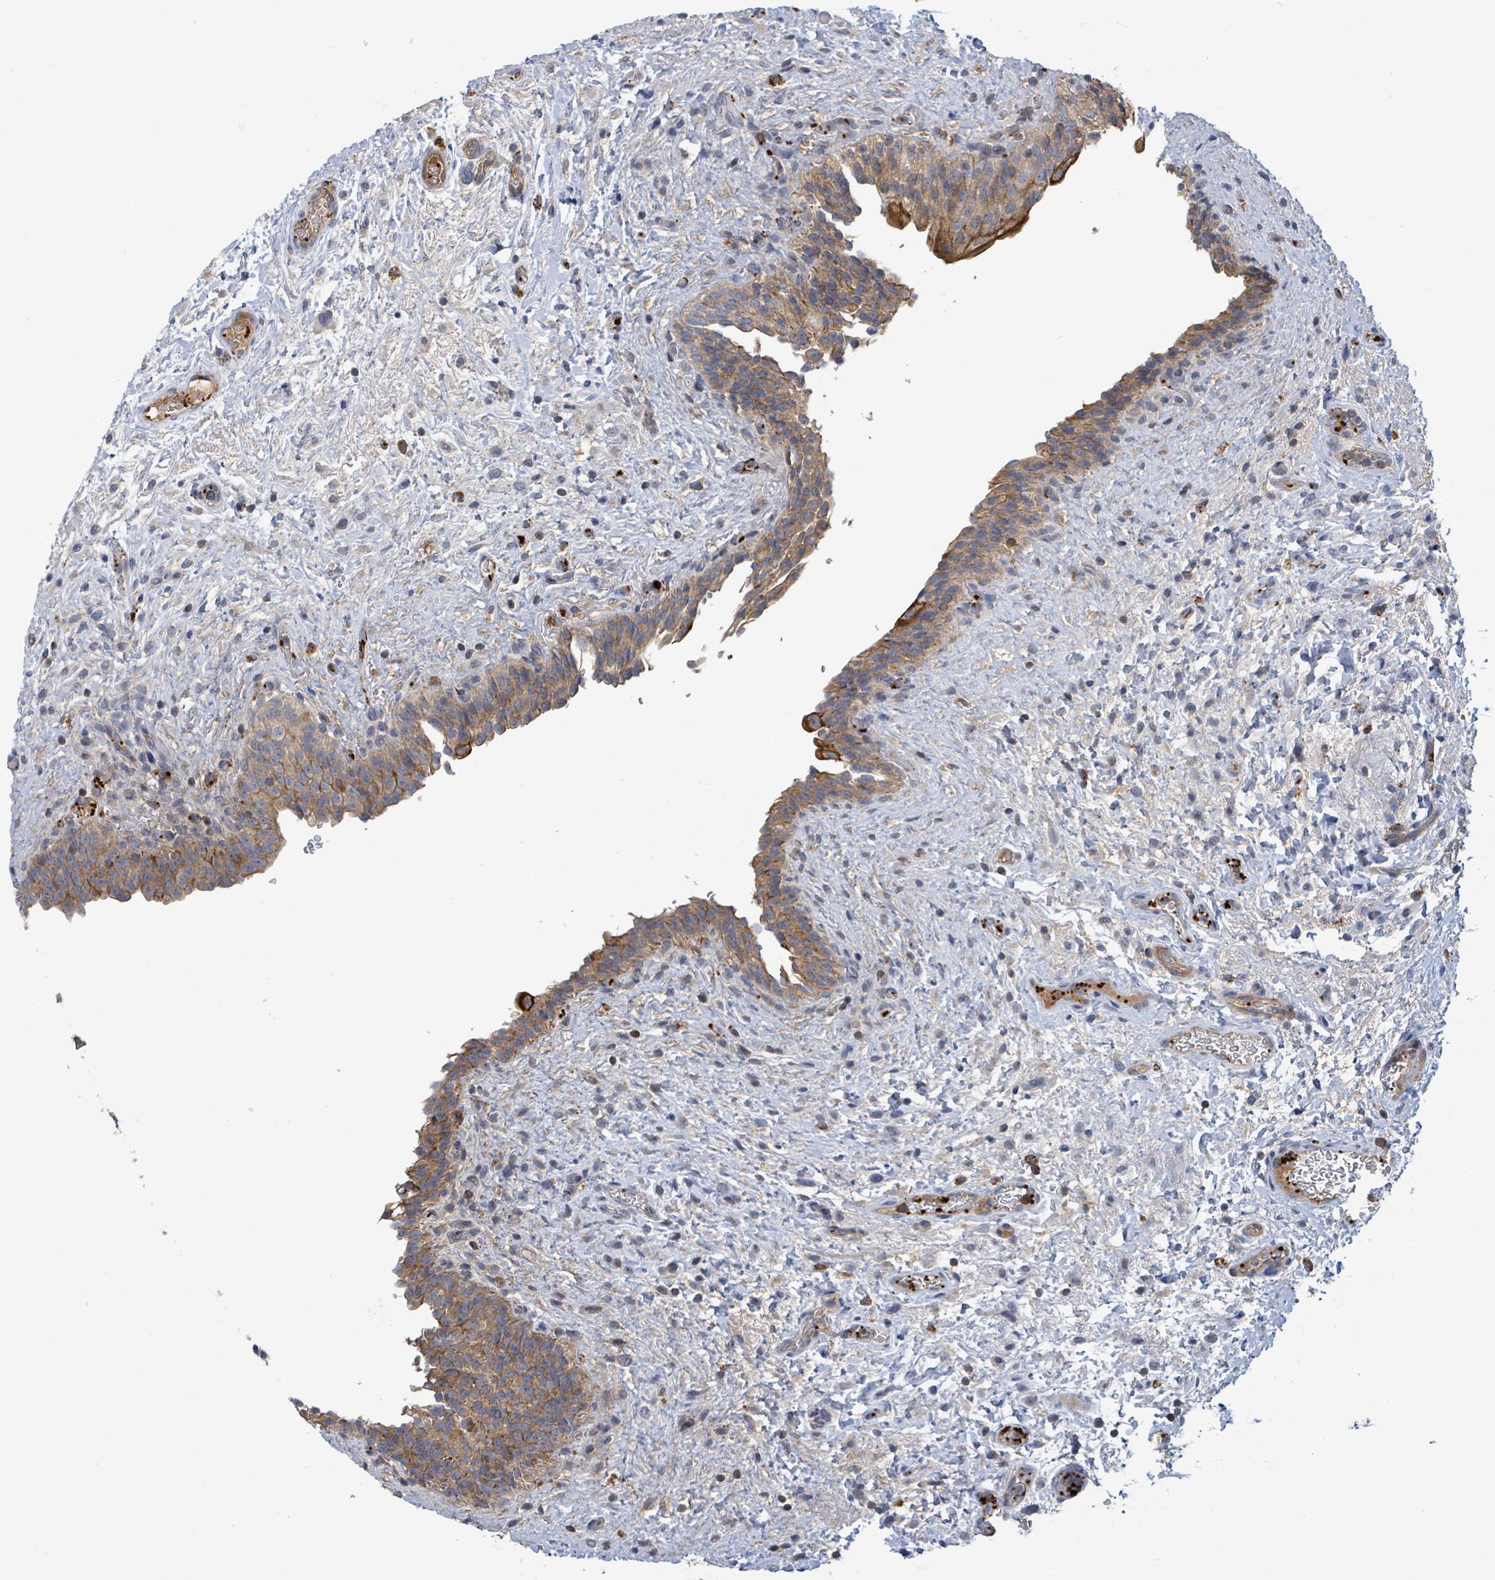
{"staining": {"intensity": "moderate", "quantity": ">75%", "location": "cytoplasmic/membranous"}, "tissue": "urinary bladder", "cell_type": "Urothelial cells", "image_type": "normal", "snomed": [{"axis": "morphology", "description": "Normal tissue, NOS"}, {"axis": "topography", "description": "Urinary bladder"}], "caption": "Immunohistochemistry image of normal urinary bladder: urinary bladder stained using immunohistochemistry demonstrates medium levels of moderate protein expression localized specifically in the cytoplasmic/membranous of urothelial cells, appearing as a cytoplasmic/membranous brown color.", "gene": "PLAAT1", "patient": {"sex": "male", "age": 69}}